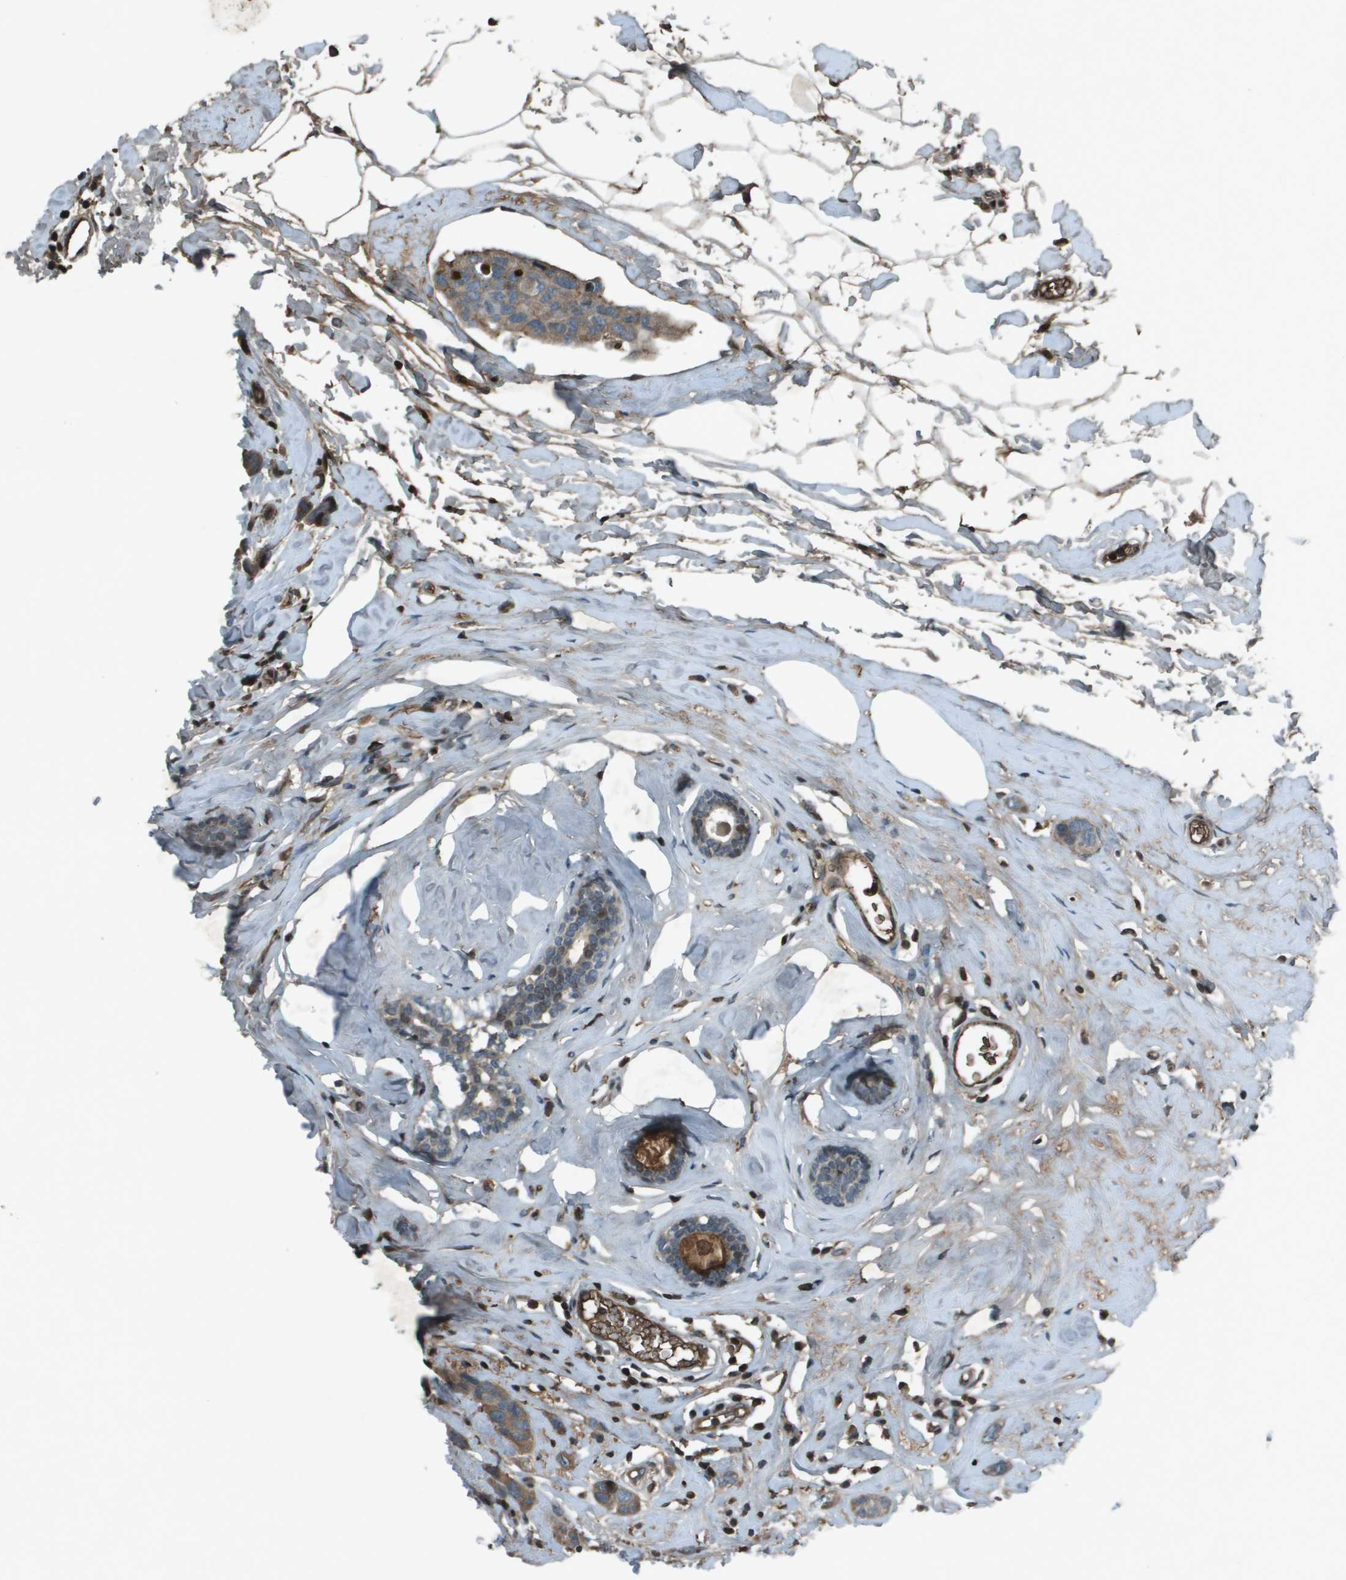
{"staining": {"intensity": "moderate", "quantity": "25%-75%", "location": "cytoplasmic/membranous"}, "tissue": "breast cancer", "cell_type": "Tumor cells", "image_type": "cancer", "snomed": [{"axis": "morphology", "description": "Normal tissue, NOS"}, {"axis": "morphology", "description": "Duct carcinoma"}, {"axis": "topography", "description": "Breast"}], "caption": "Moderate cytoplasmic/membranous positivity for a protein is present in about 25%-75% of tumor cells of breast cancer using IHC.", "gene": "CXCL12", "patient": {"sex": "female", "age": 50}}